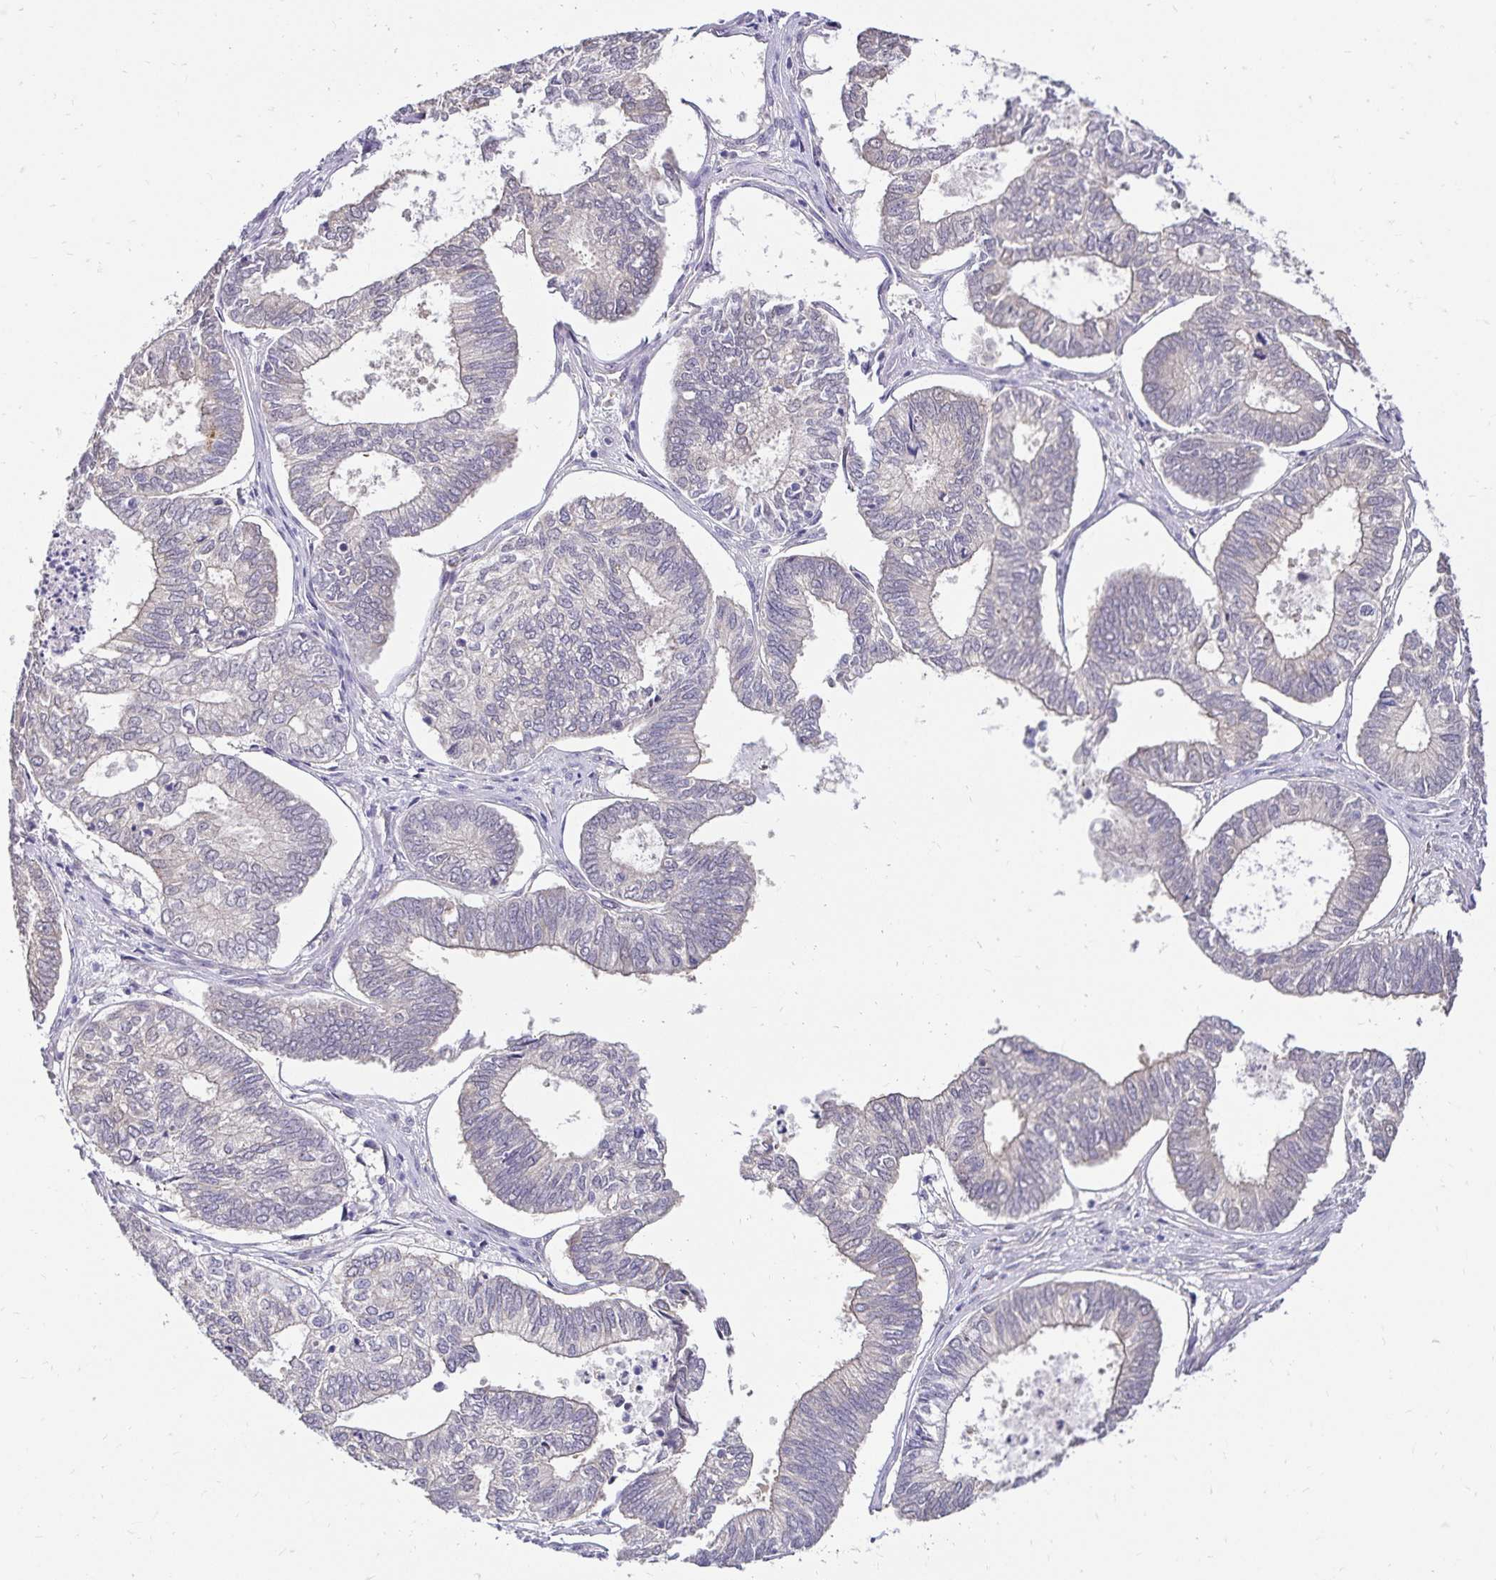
{"staining": {"intensity": "weak", "quantity": "<25%", "location": "cytoplasmic/membranous"}, "tissue": "ovarian cancer", "cell_type": "Tumor cells", "image_type": "cancer", "snomed": [{"axis": "morphology", "description": "Carcinoma, endometroid"}, {"axis": "topography", "description": "Ovary"}], "caption": "Image shows no significant protein expression in tumor cells of ovarian cancer.", "gene": "SLC9A1", "patient": {"sex": "female", "age": 64}}